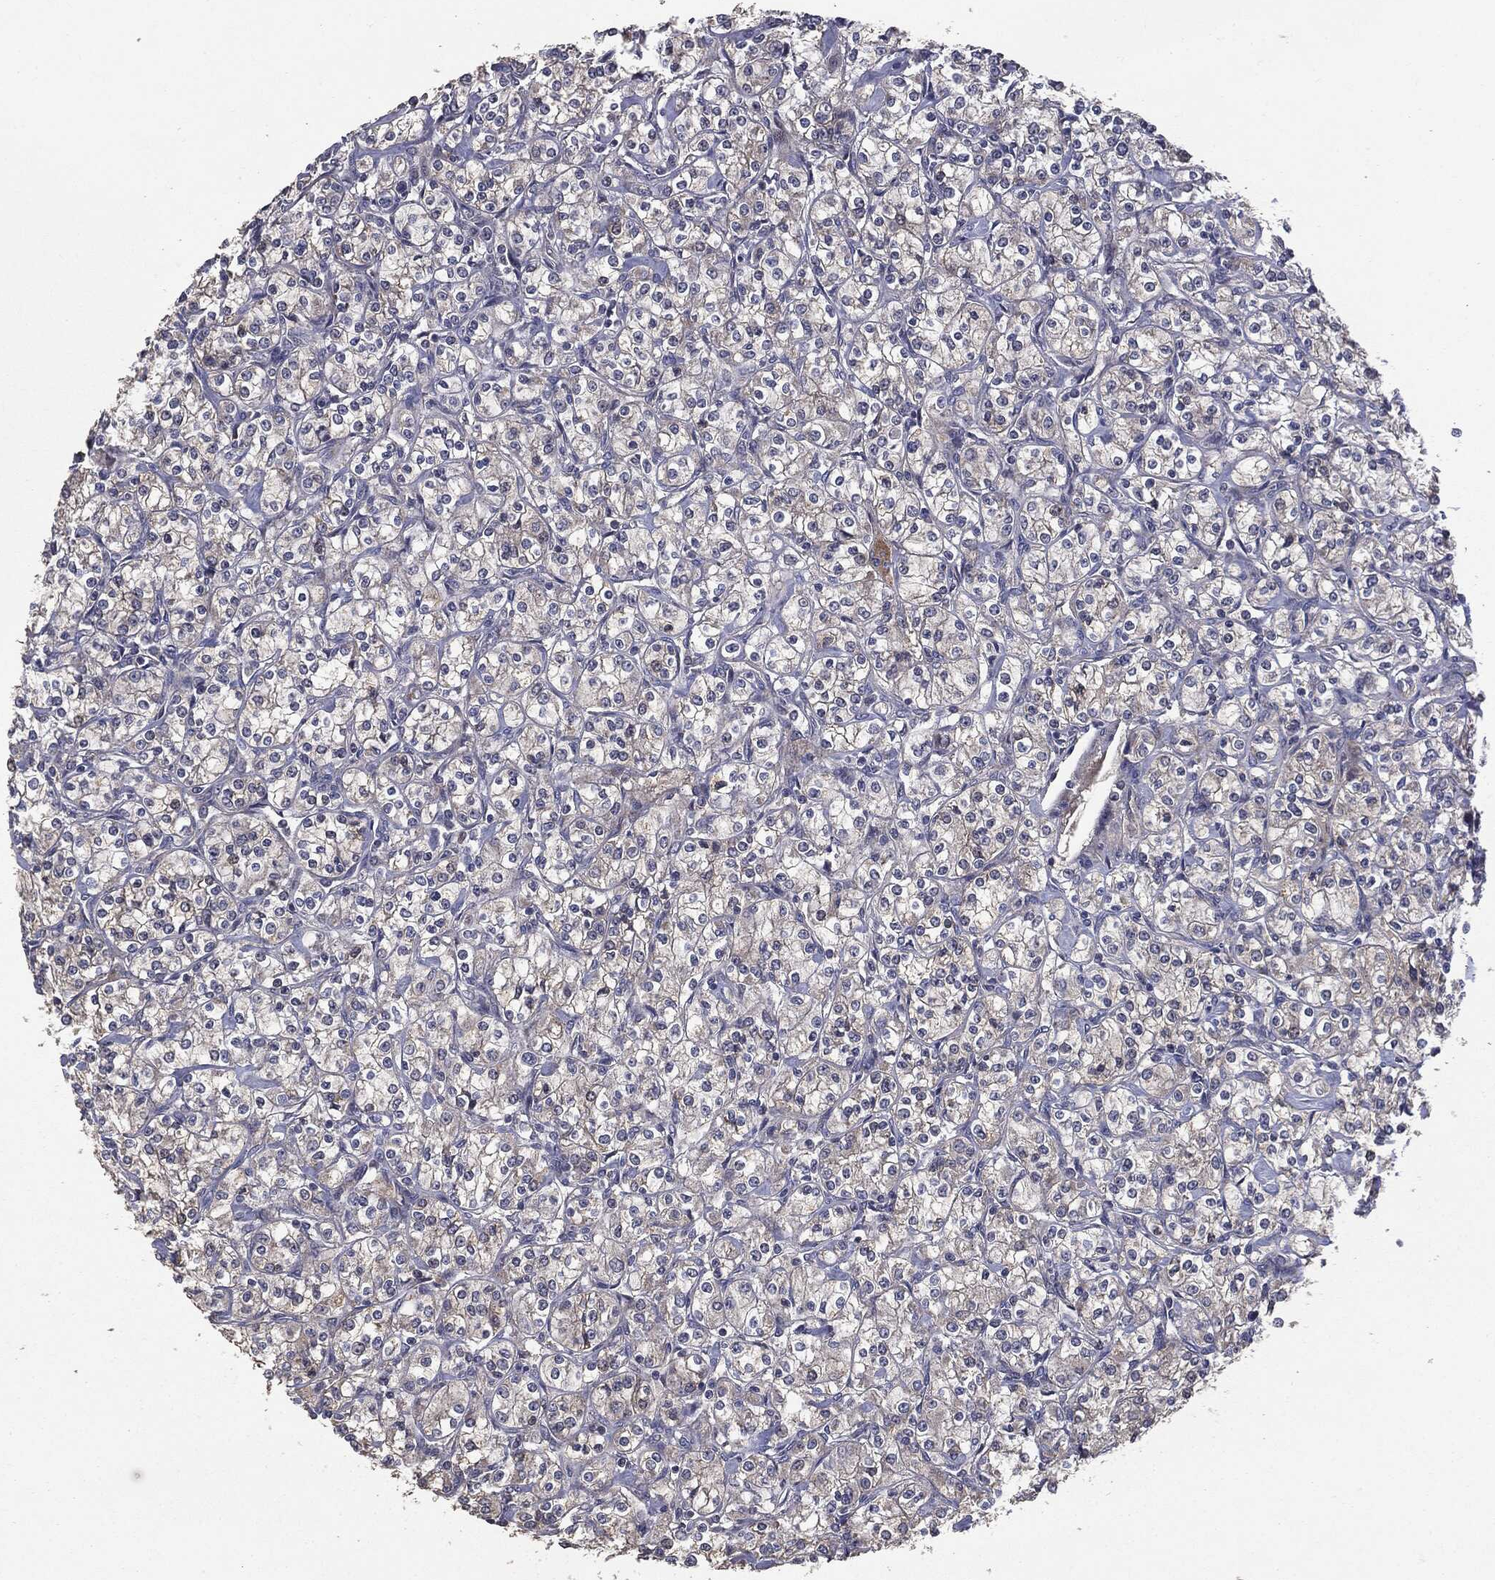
{"staining": {"intensity": "negative", "quantity": "none", "location": "none"}, "tissue": "renal cancer", "cell_type": "Tumor cells", "image_type": "cancer", "snomed": [{"axis": "morphology", "description": "Adenocarcinoma, NOS"}, {"axis": "topography", "description": "Kidney"}], "caption": "High power microscopy photomicrograph of an immunohistochemistry photomicrograph of renal cancer, revealing no significant expression in tumor cells. (DAB (3,3'-diaminobenzidine) immunohistochemistry, high magnification).", "gene": "MTOR", "patient": {"sex": "male", "age": 77}}